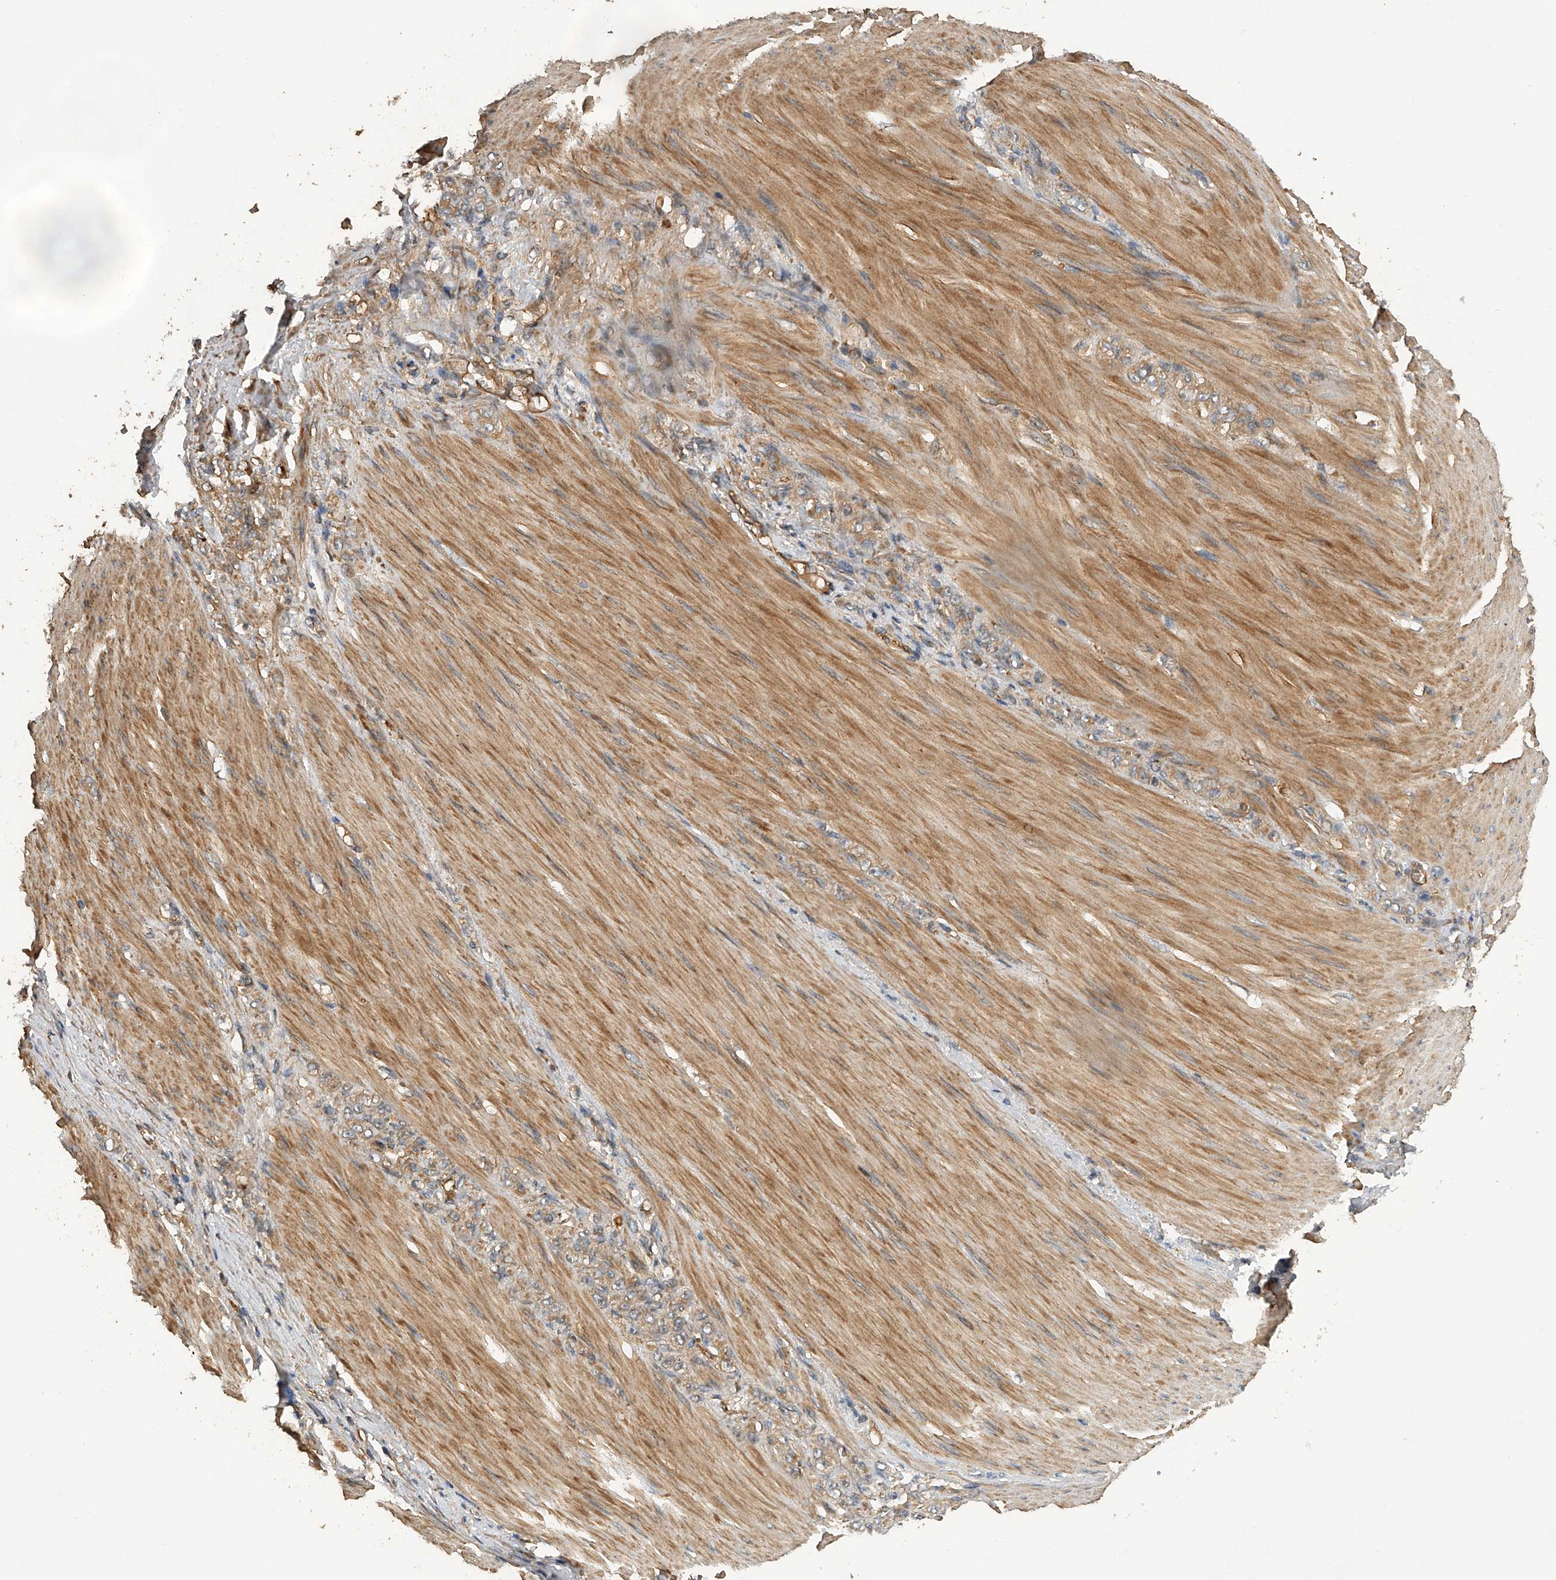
{"staining": {"intensity": "moderate", "quantity": "25%-75%", "location": "cytoplasmic/membranous"}, "tissue": "stomach cancer", "cell_type": "Tumor cells", "image_type": "cancer", "snomed": [{"axis": "morphology", "description": "Normal tissue, NOS"}, {"axis": "morphology", "description": "Adenocarcinoma, NOS"}, {"axis": "topography", "description": "Stomach"}], "caption": "Human adenocarcinoma (stomach) stained with a brown dye exhibits moderate cytoplasmic/membranous positive positivity in about 25%-75% of tumor cells.", "gene": "PTPRA", "patient": {"sex": "male", "age": 82}}